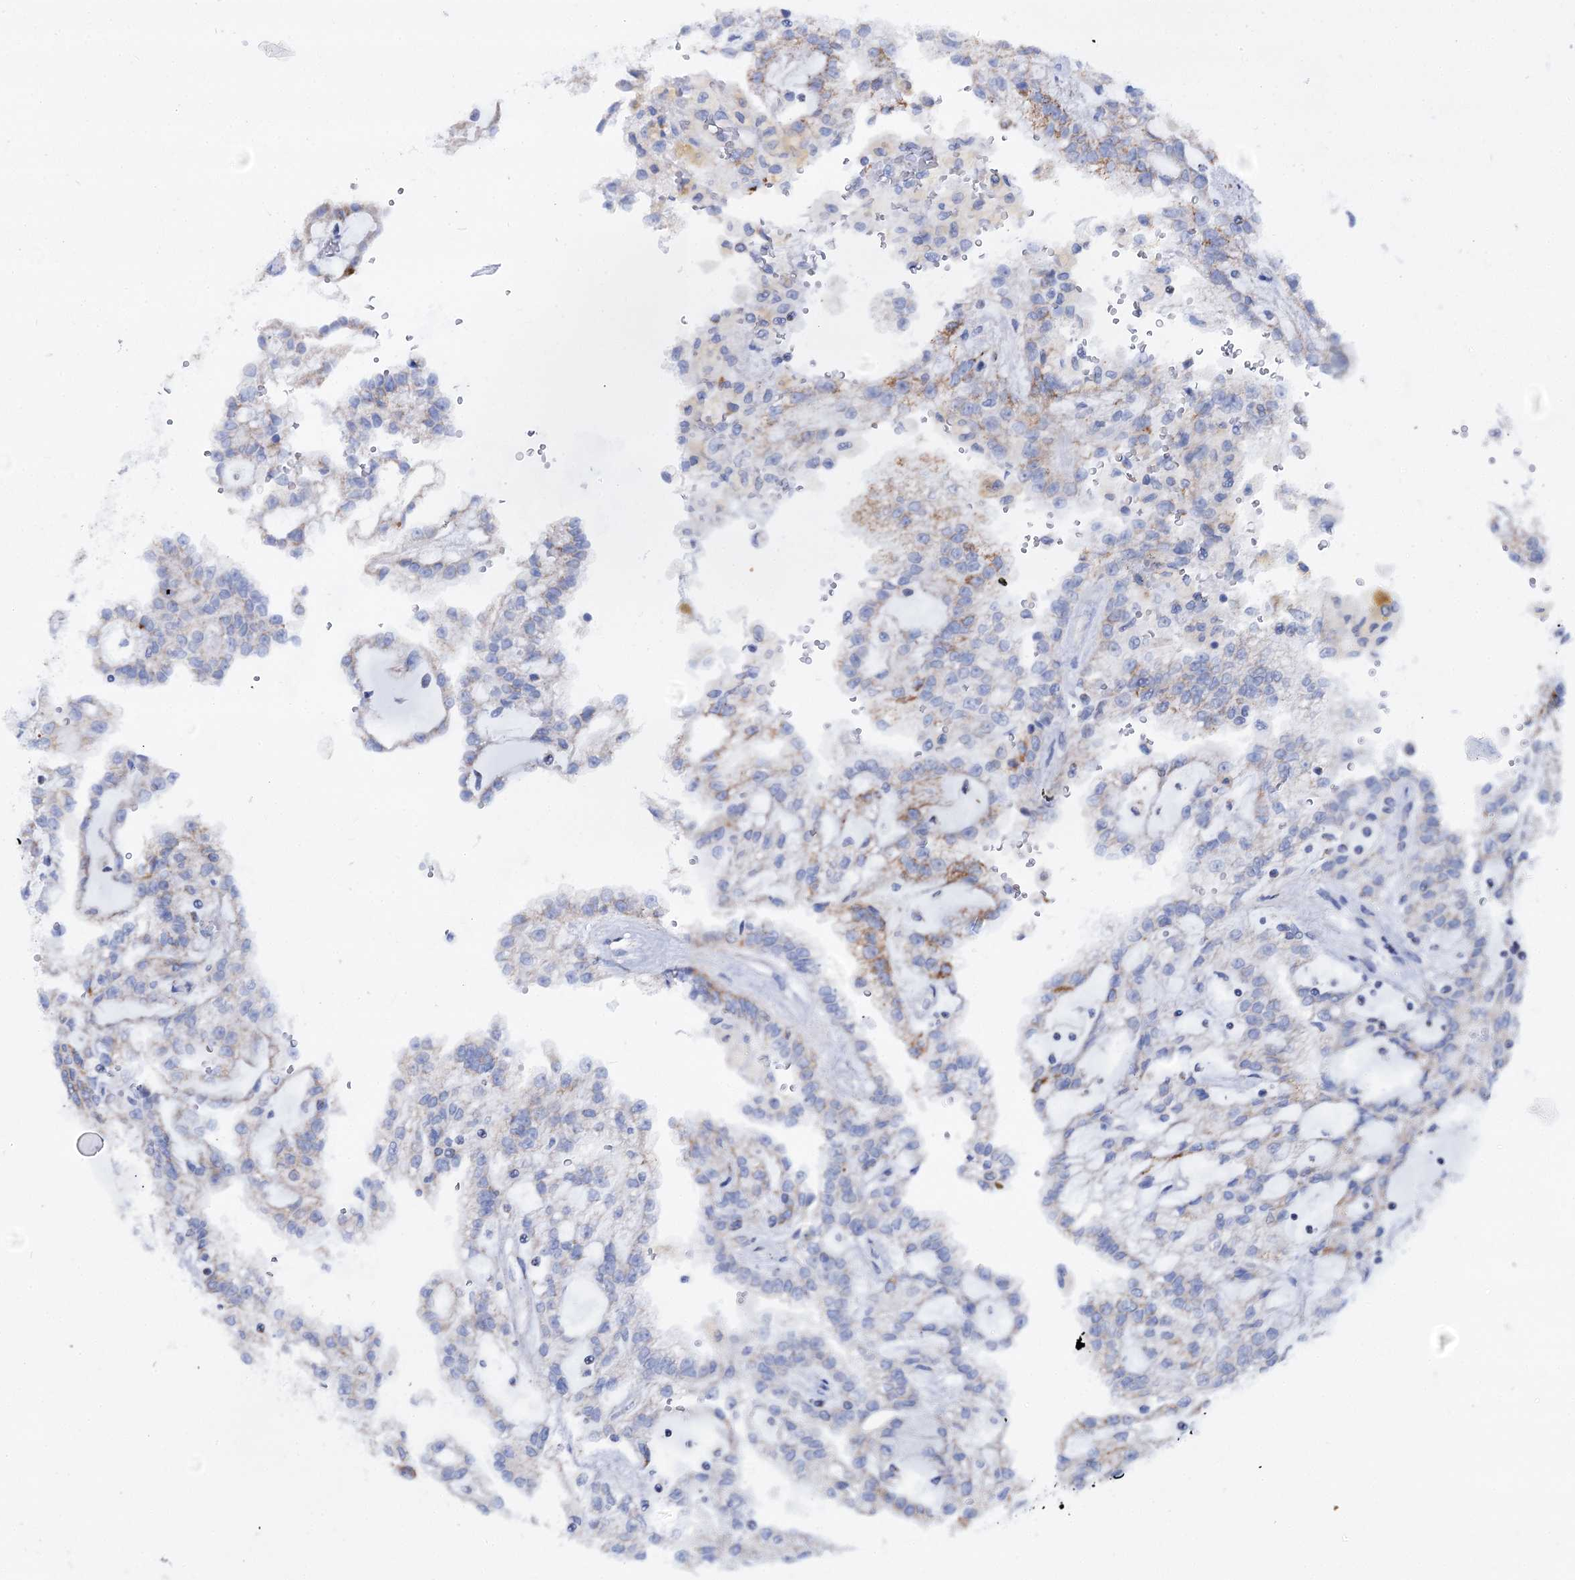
{"staining": {"intensity": "moderate", "quantity": "<25%", "location": "cytoplasmic/membranous"}, "tissue": "renal cancer", "cell_type": "Tumor cells", "image_type": "cancer", "snomed": [{"axis": "morphology", "description": "Adenocarcinoma, NOS"}, {"axis": "topography", "description": "Kidney"}], "caption": "IHC staining of renal adenocarcinoma, which shows low levels of moderate cytoplasmic/membranous staining in approximately <25% of tumor cells indicating moderate cytoplasmic/membranous protein staining. The staining was performed using DAB (3,3'-diaminobenzidine) (brown) for protein detection and nuclei were counterstained in hematoxylin (blue).", "gene": "UBASH3B", "patient": {"sex": "male", "age": 63}}